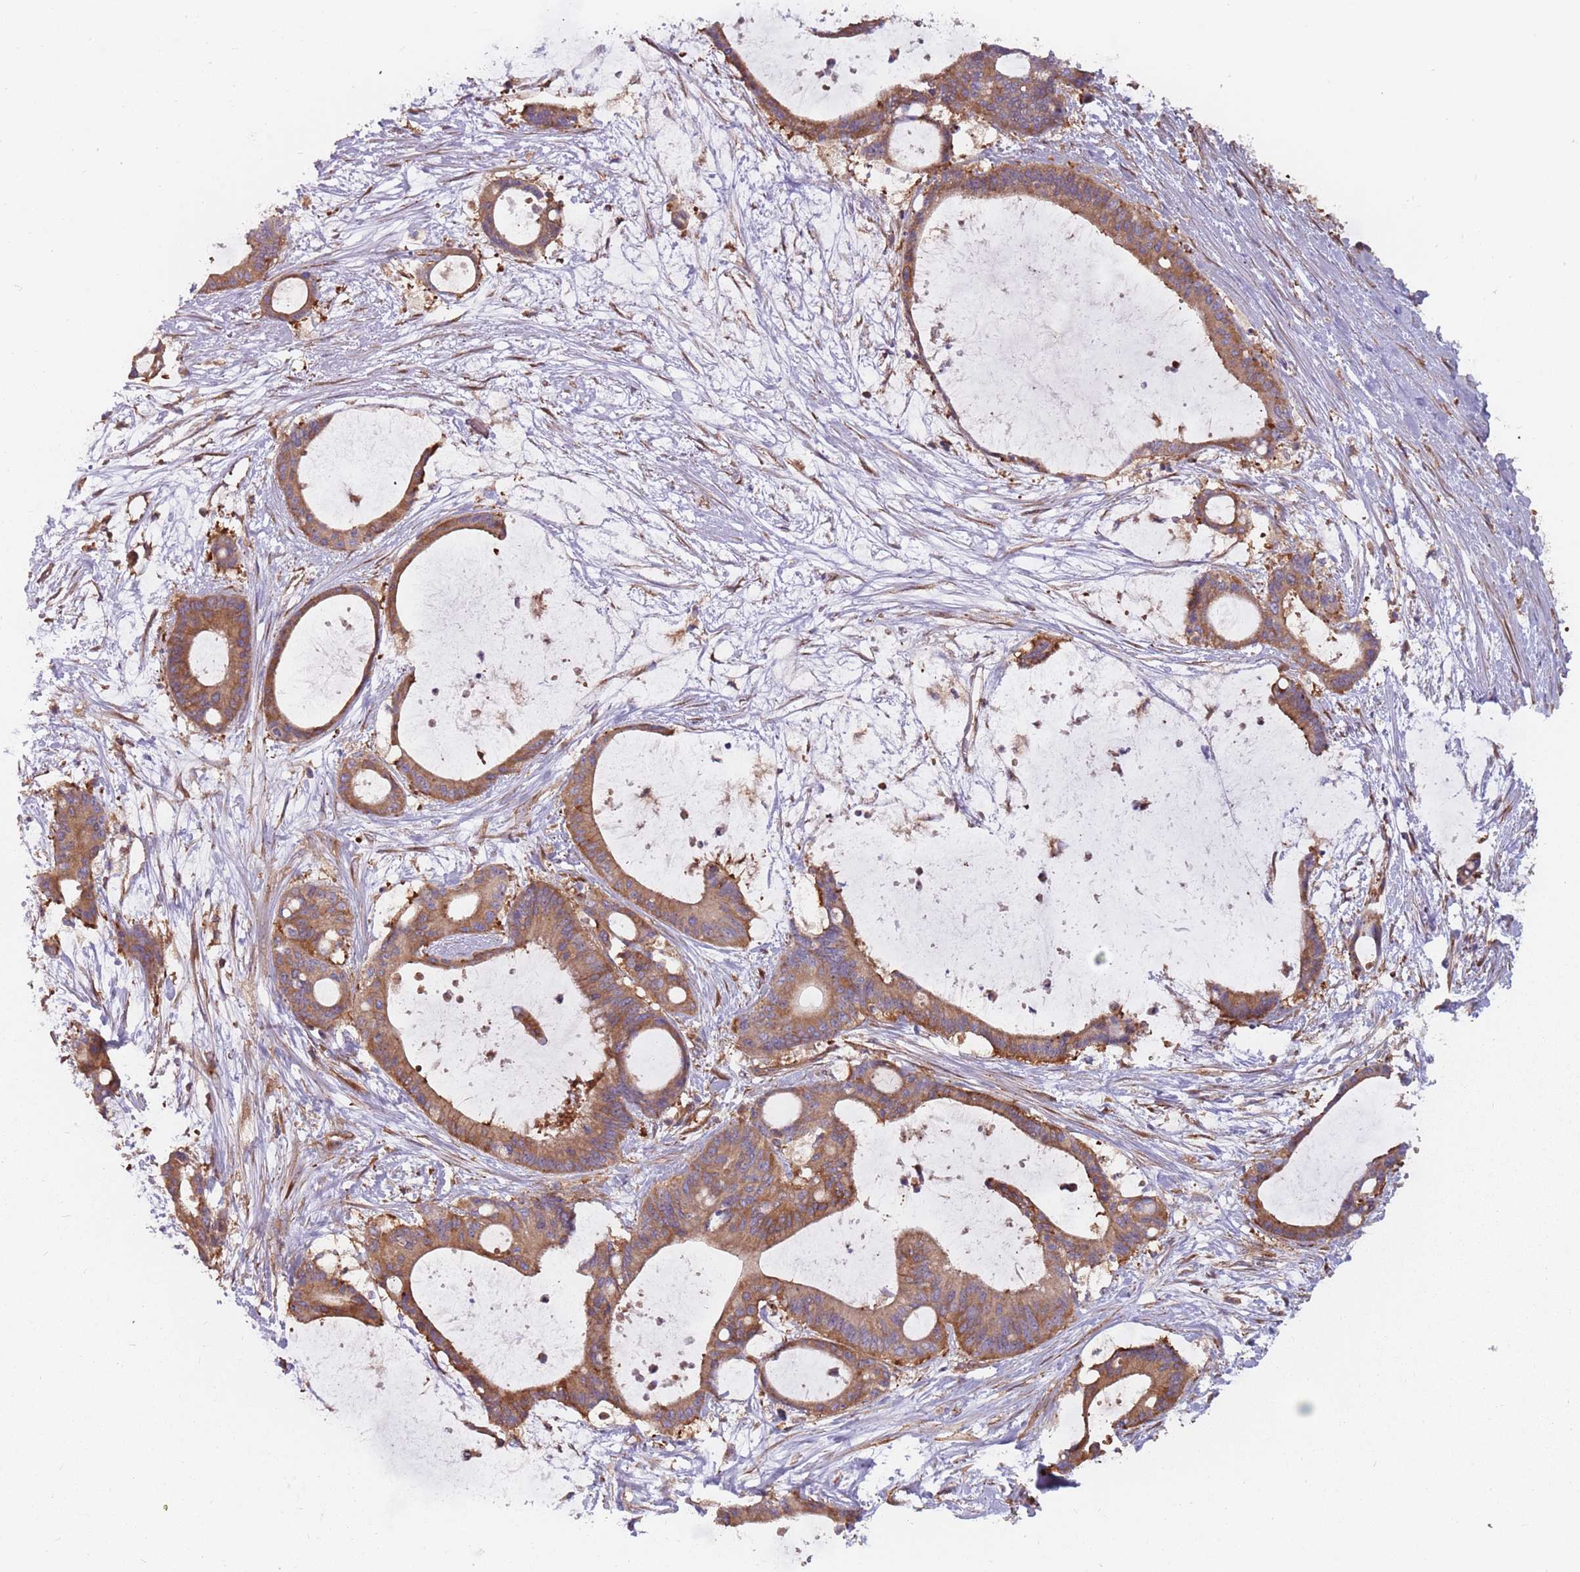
{"staining": {"intensity": "moderate", "quantity": ">75%", "location": "cytoplasmic/membranous"}, "tissue": "liver cancer", "cell_type": "Tumor cells", "image_type": "cancer", "snomed": [{"axis": "morphology", "description": "Normal tissue, NOS"}, {"axis": "morphology", "description": "Cholangiocarcinoma"}, {"axis": "topography", "description": "Liver"}, {"axis": "topography", "description": "Peripheral nerve tissue"}], "caption": "Protein expression analysis of human liver cholangiocarcinoma reveals moderate cytoplasmic/membranous positivity in approximately >75% of tumor cells.", "gene": "SPDL1", "patient": {"sex": "female", "age": 73}}